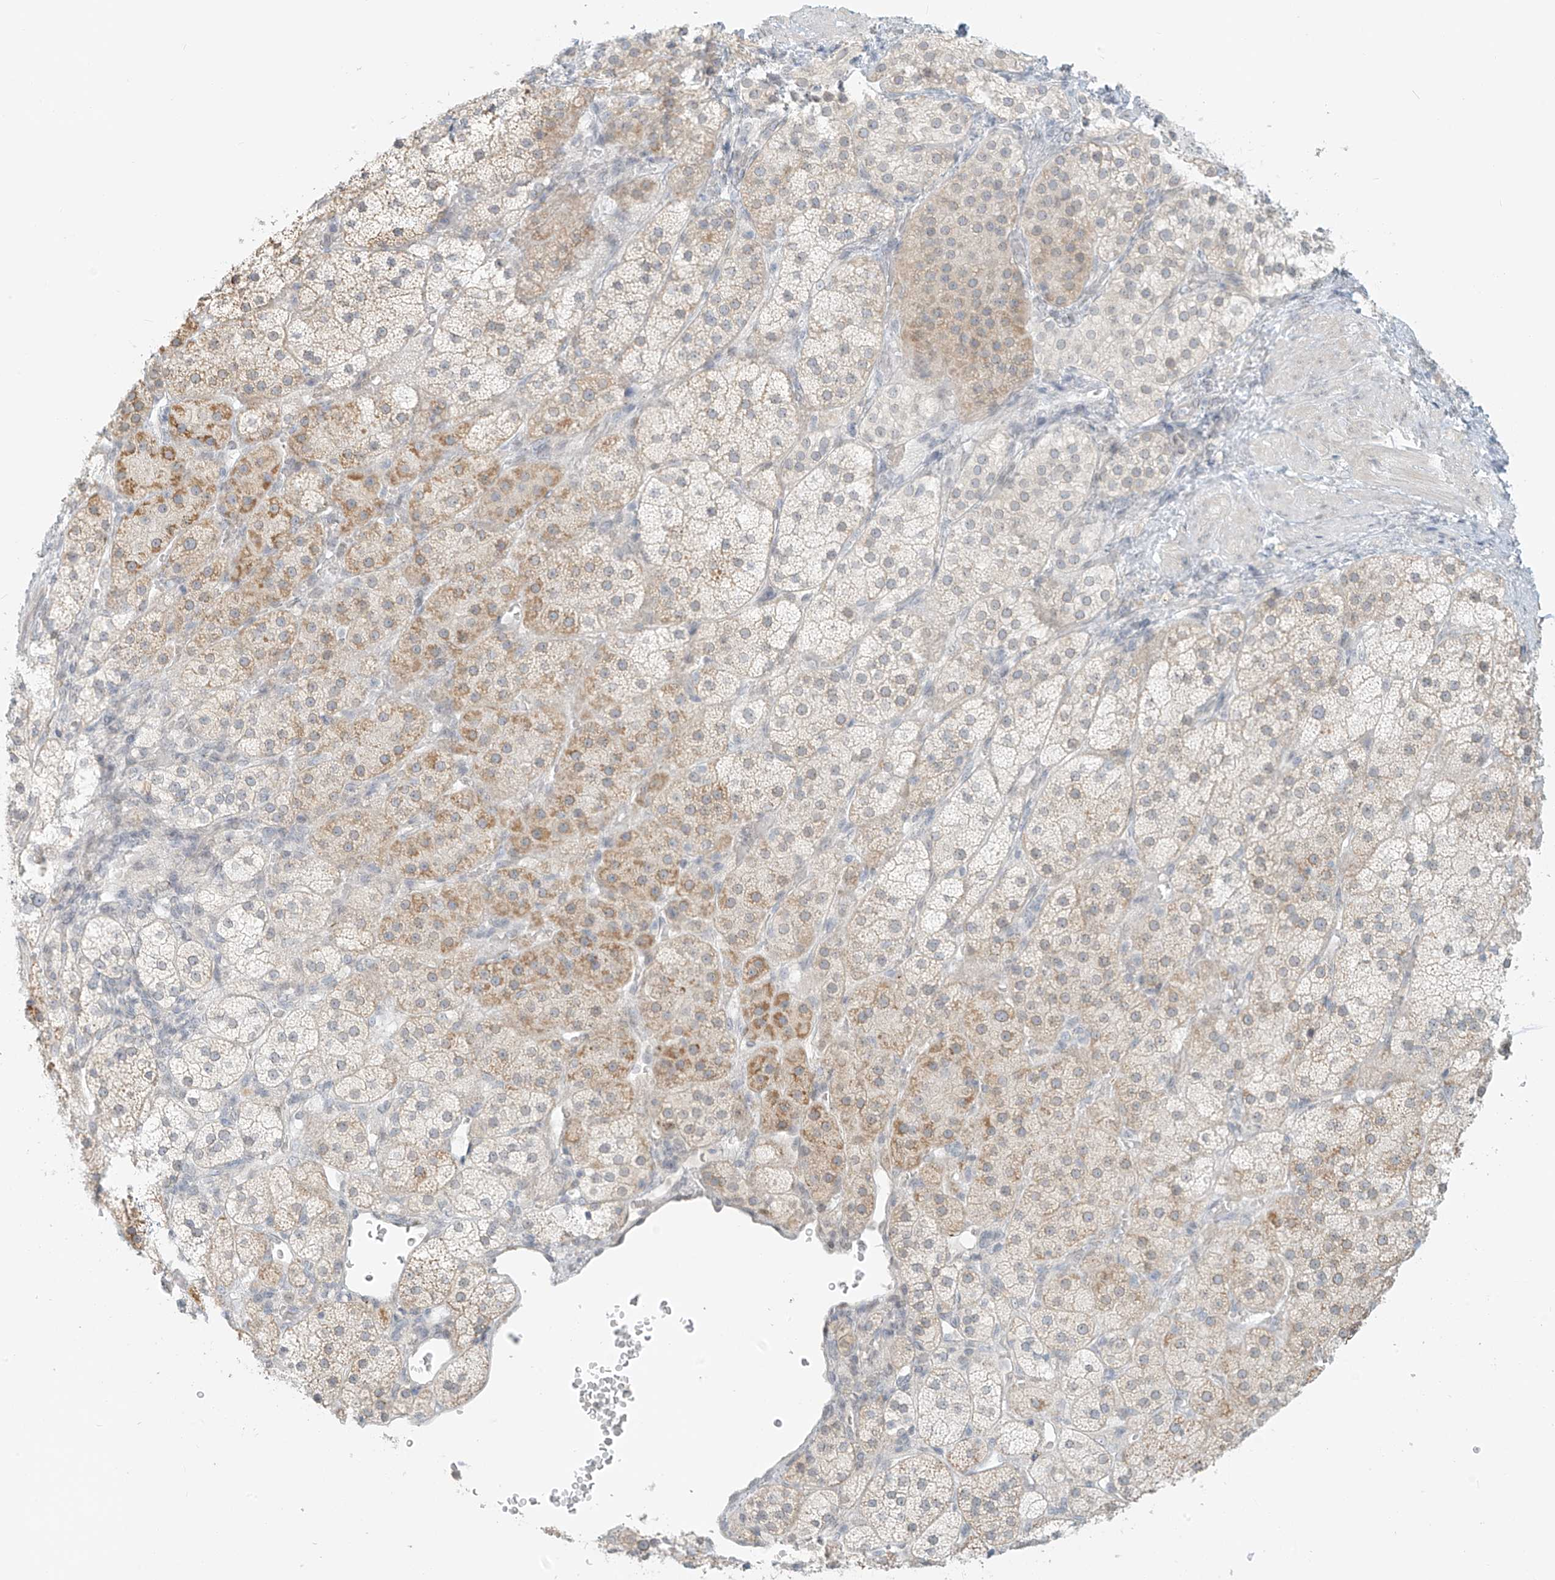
{"staining": {"intensity": "moderate", "quantity": "<25%", "location": "cytoplasmic/membranous"}, "tissue": "adrenal gland", "cell_type": "Glandular cells", "image_type": "normal", "snomed": [{"axis": "morphology", "description": "Normal tissue, NOS"}, {"axis": "topography", "description": "Adrenal gland"}], "caption": "Immunohistochemical staining of benign adrenal gland demonstrates <25% levels of moderate cytoplasmic/membranous protein positivity in about <25% of glandular cells.", "gene": "OSBPL7", "patient": {"sex": "male", "age": 57}}